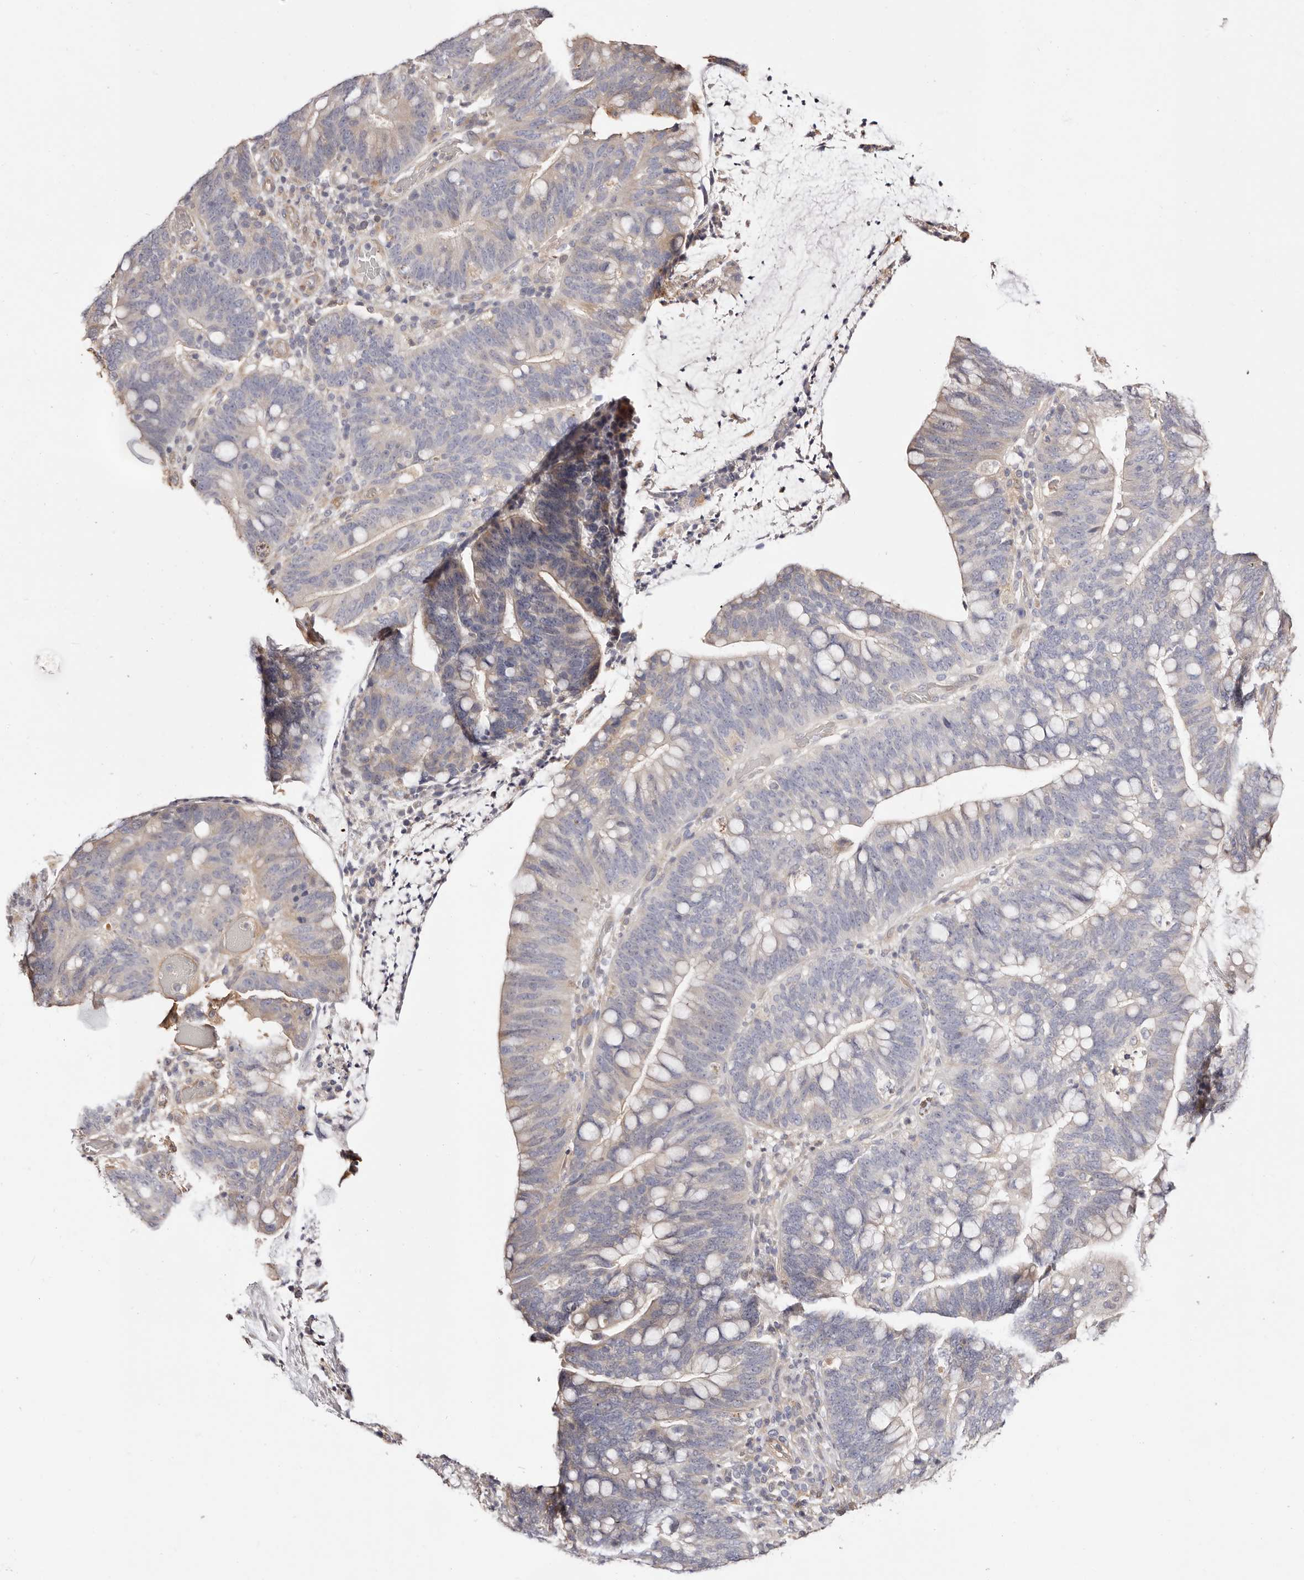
{"staining": {"intensity": "weak", "quantity": "<25%", "location": "cytoplasmic/membranous"}, "tissue": "colorectal cancer", "cell_type": "Tumor cells", "image_type": "cancer", "snomed": [{"axis": "morphology", "description": "Adenocarcinoma, NOS"}, {"axis": "topography", "description": "Colon"}], "caption": "Immunohistochemistry (IHC) histopathology image of colorectal cancer (adenocarcinoma) stained for a protein (brown), which shows no expression in tumor cells. (Brightfield microscopy of DAB immunohistochemistry at high magnification).", "gene": "MAPK1", "patient": {"sex": "female", "age": 66}}